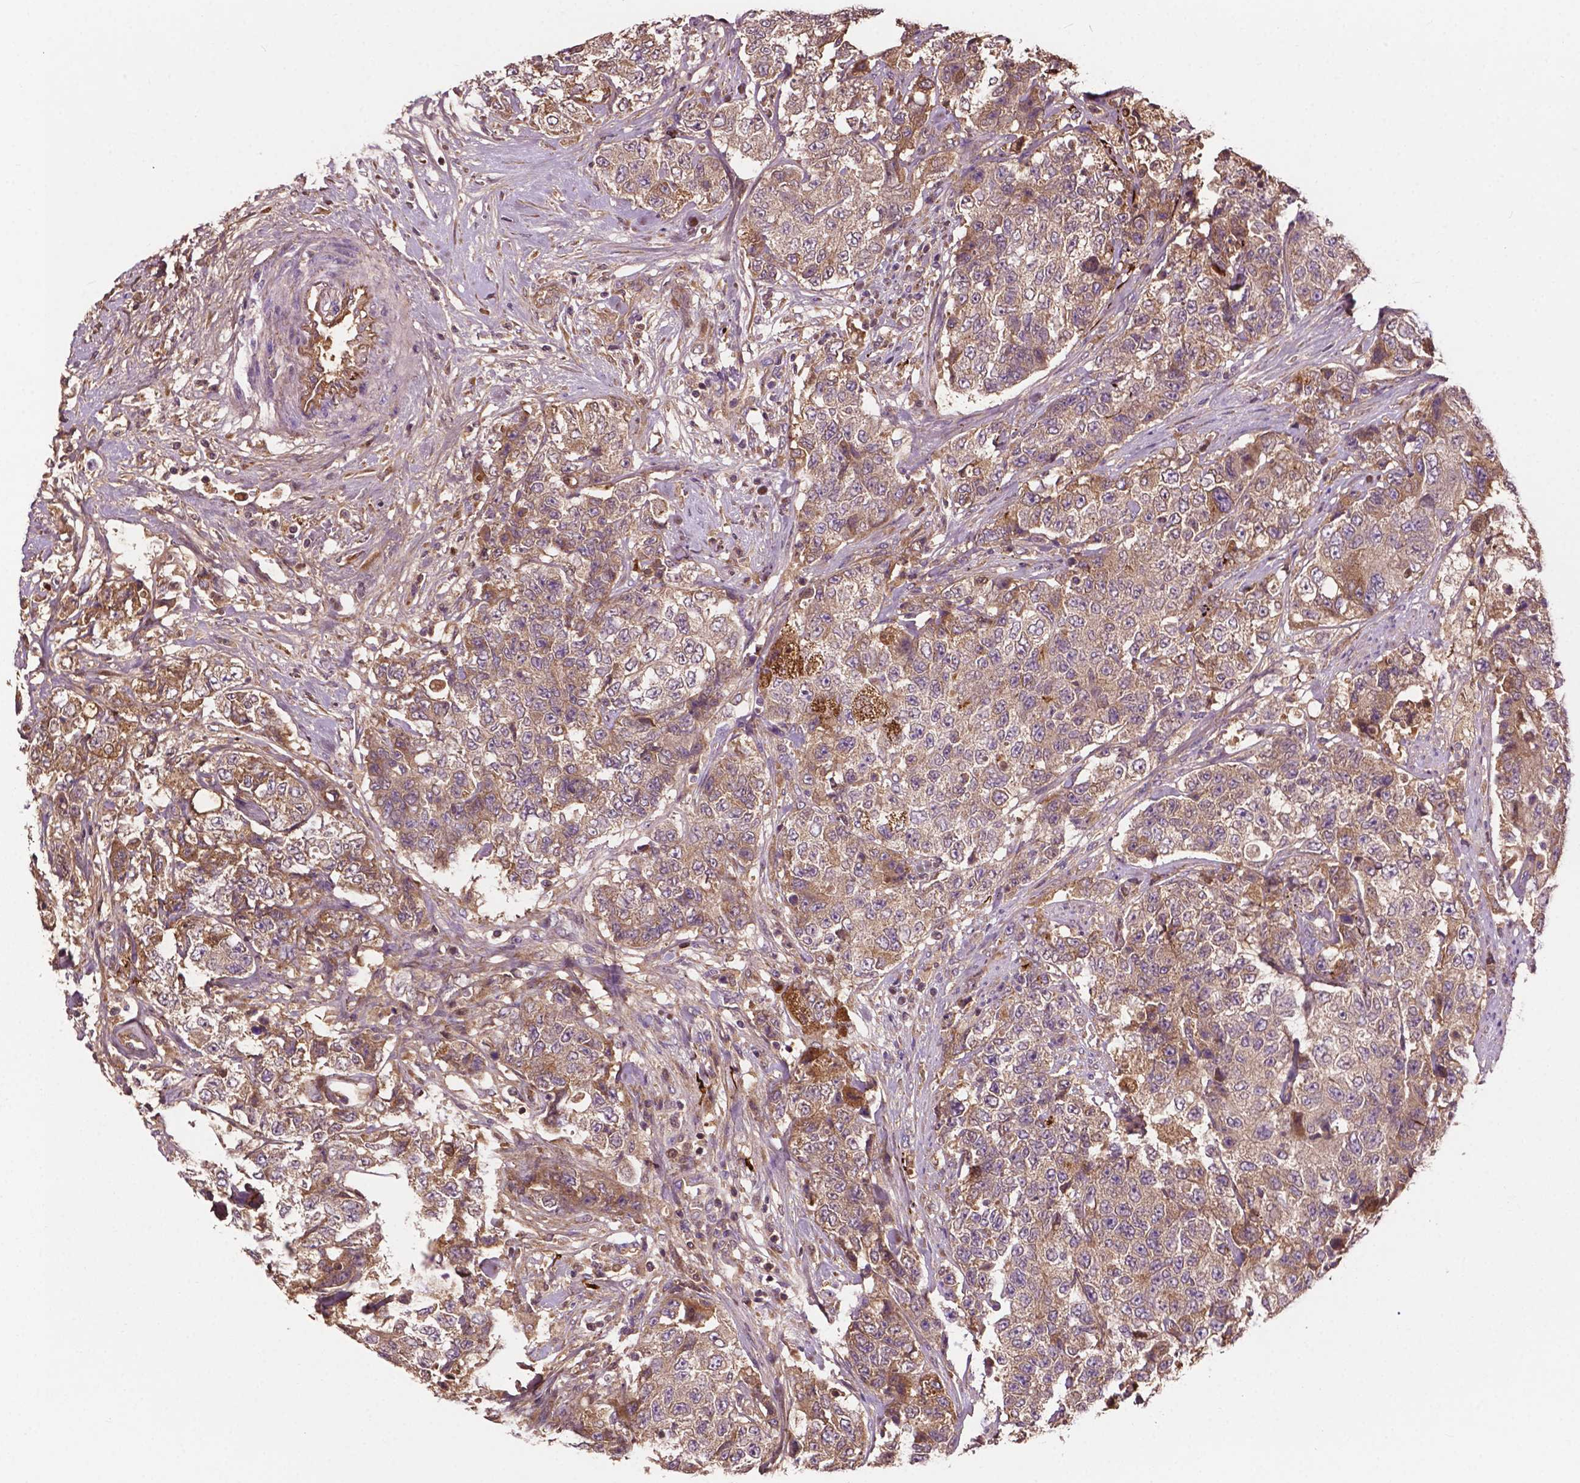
{"staining": {"intensity": "weak", "quantity": ">75%", "location": "cytoplasmic/membranous"}, "tissue": "urothelial cancer", "cell_type": "Tumor cells", "image_type": "cancer", "snomed": [{"axis": "morphology", "description": "Urothelial carcinoma, High grade"}, {"axis": "topography", "description": "Urinary bladder"}], "caption": "Urothelial cancer stained for a protein (brown) reveals weak cytoplasmic/membranous positive expression in about >75% of tumor cells.", "gene": "GJA9", "patient": {"sex": "female", "age": 78}}